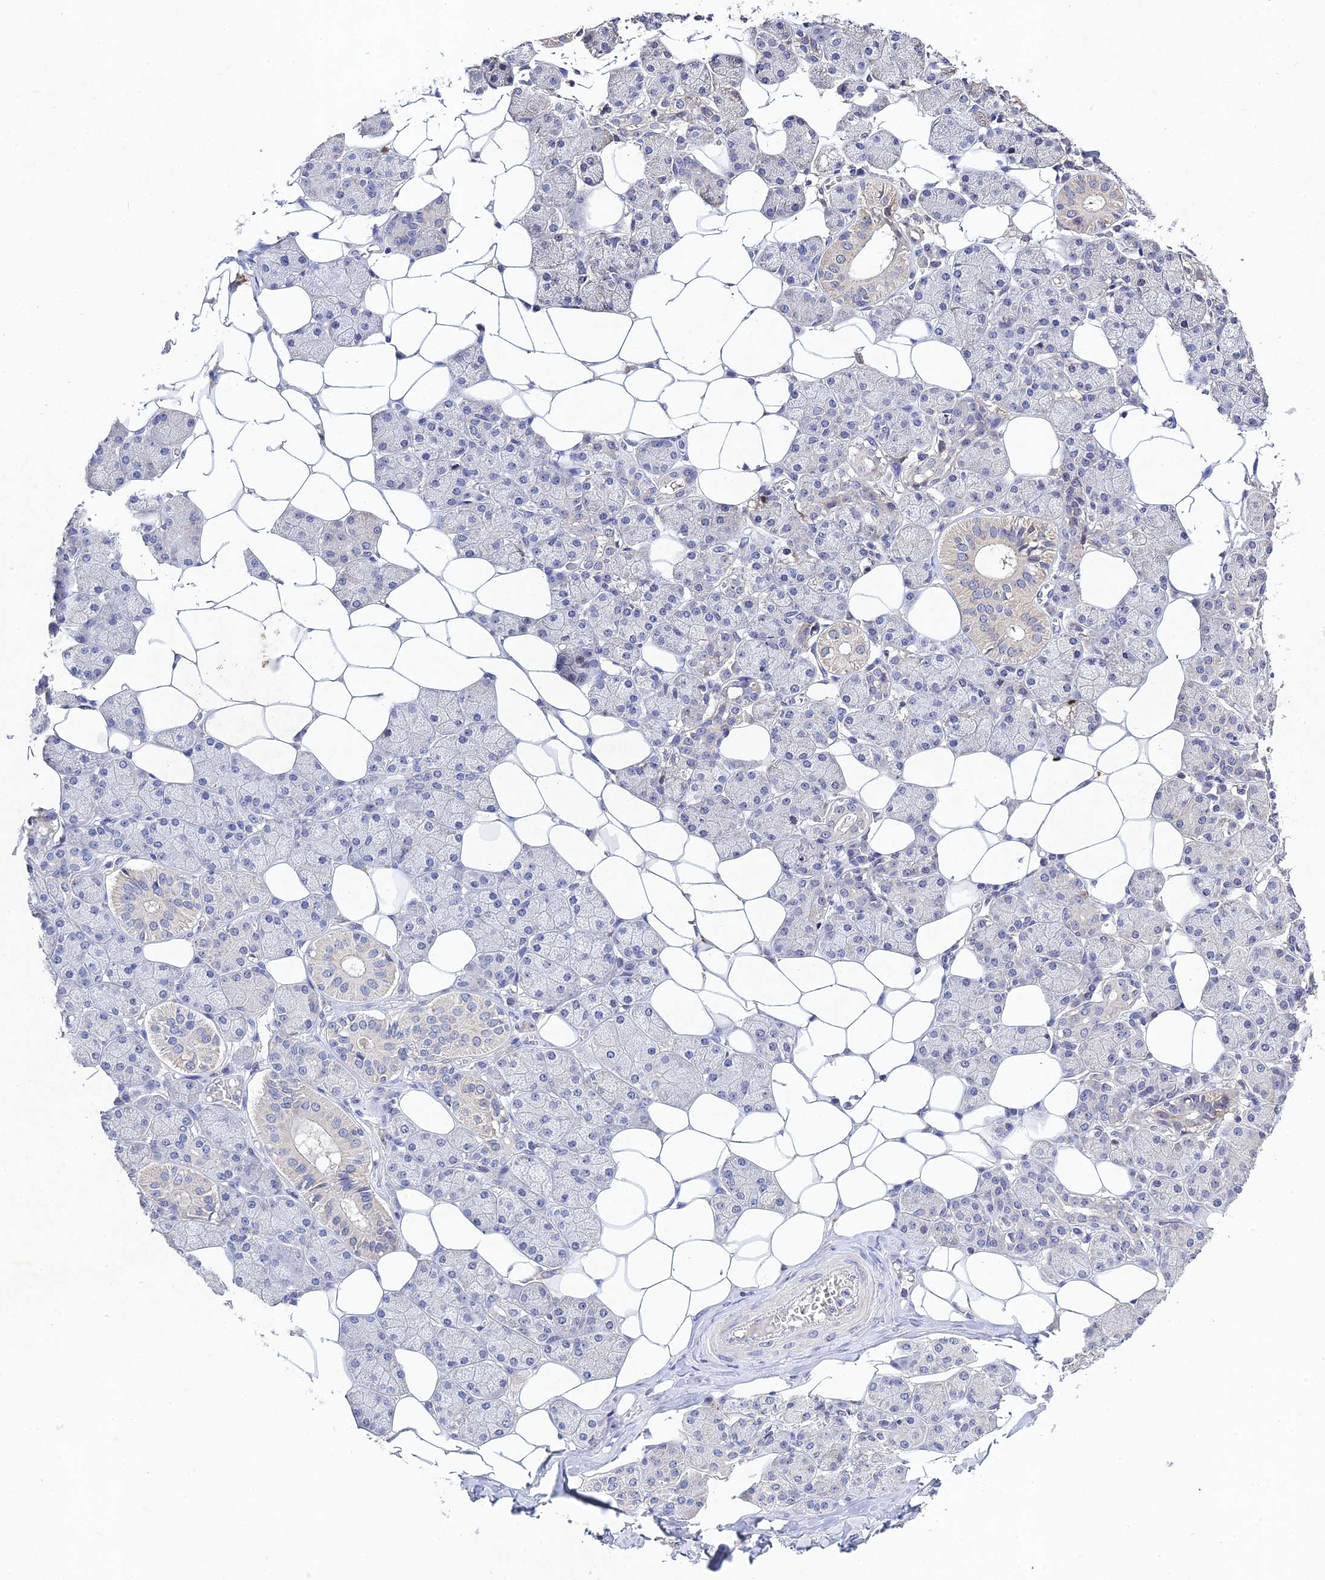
{"staining": {"intensity": "weak", "quantity": "<25%", "location": "cytoplasmic/membranous"}, "tissue": "salivary gland", "cell_type": "Glandular cells", "image_type": "normal", "snomed": [{"axis": "morphology", "description": "Normal tissue, NOS"}, {"axis": "topography", "description": "Salivary gland"}], "caption": "The histopathology image exhibits no significant expression in glandular cells of salivary gland. Nuclei are stained in blue.", "gene": "CHST5", "patient": {"sex": "female", "age": 33}}